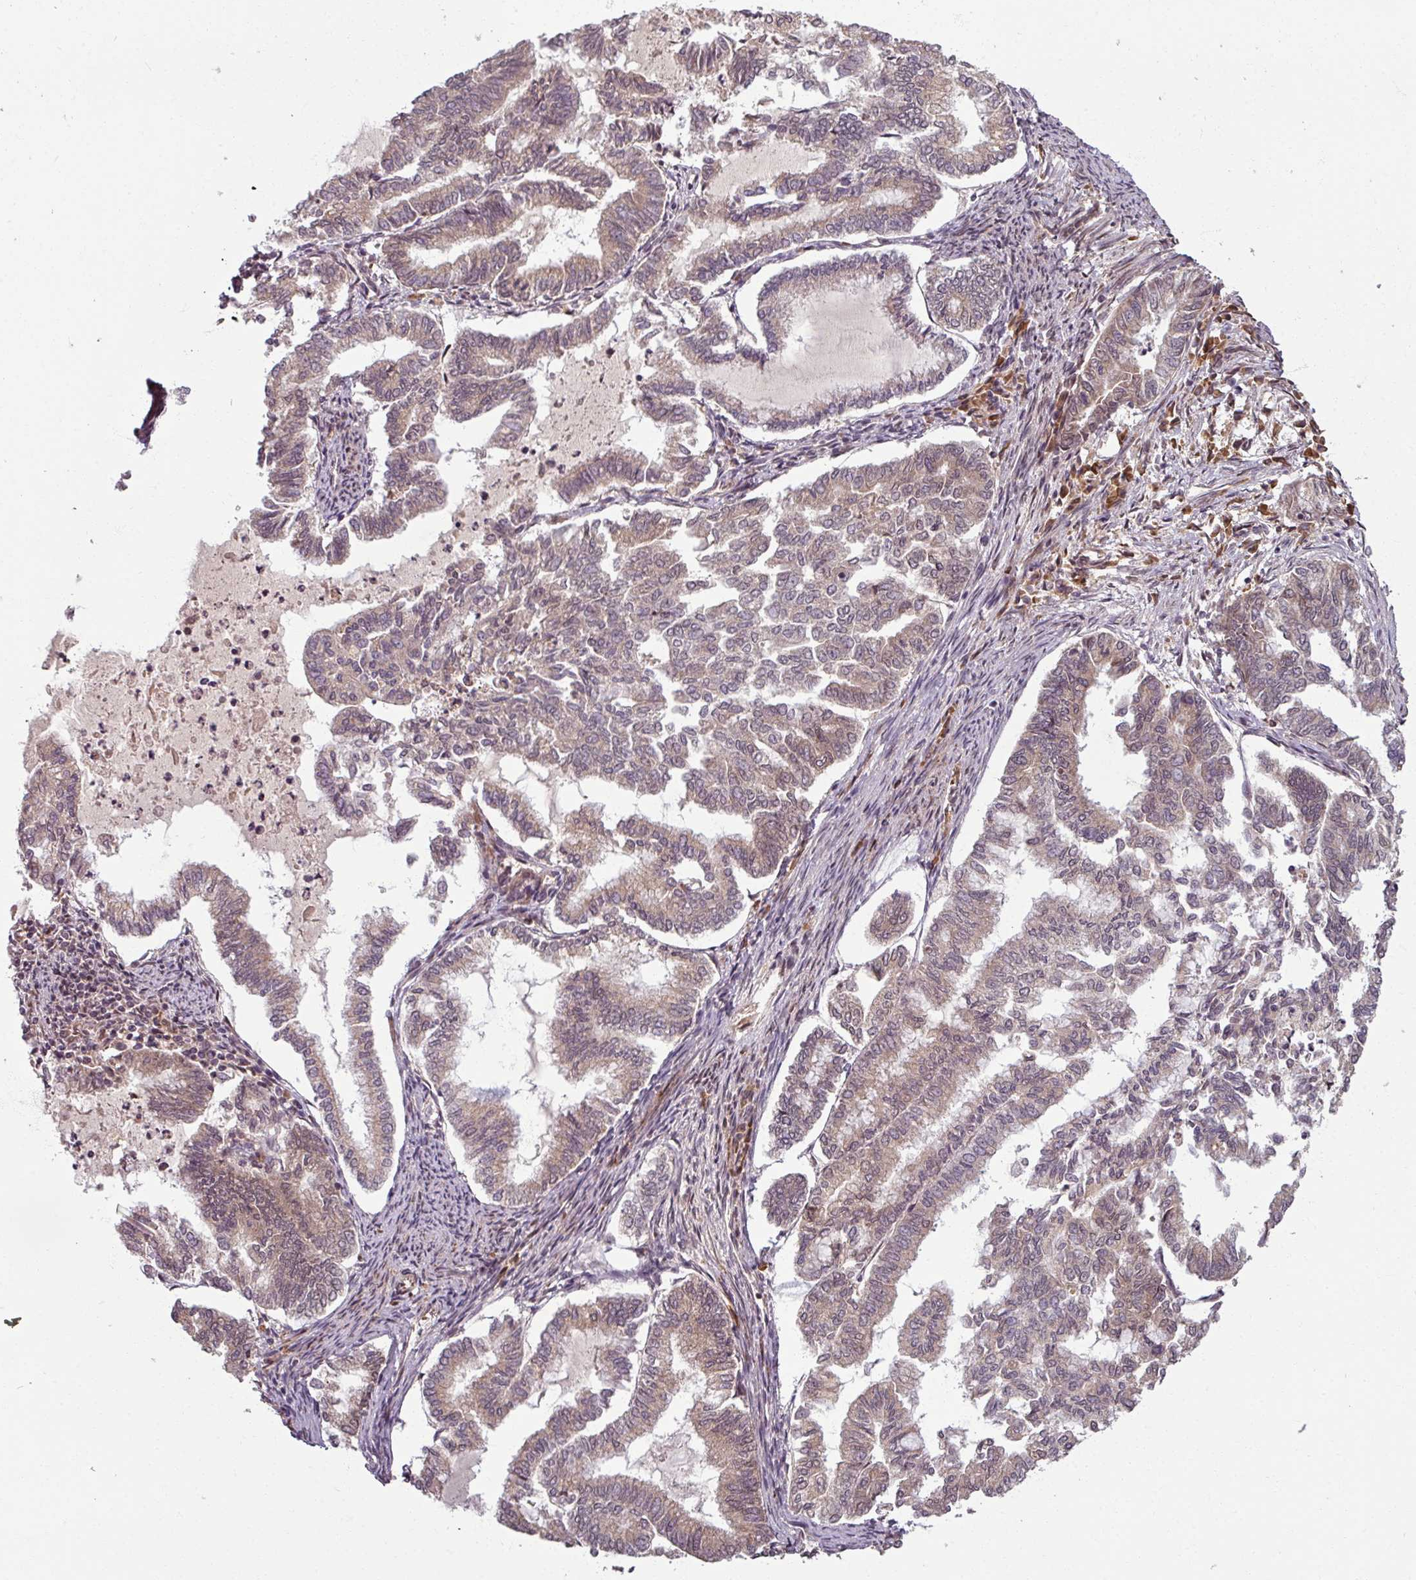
{"staining": {"intensity": "weak", "quantity": "25%-75%", "location": "cytoplasmic/membranous"}, "tissue": "endometrial cancer", "cell_type": "Tumor cells", "image_type": "cancer", "snomed": [{"axis": "morphology", "description": "Adenocarcinoma, NOS"}, {"axis": "topography", "description": "Endometrium"}], "caption": "The photomicrograph shows a brown stain indicating the presence of a protein in the cytoplasmic/membranous of tumor cells in adenocarcinoma (endometrial).", "gene": "POLR2G", "patient": {"sex": "female", "age": 79}}